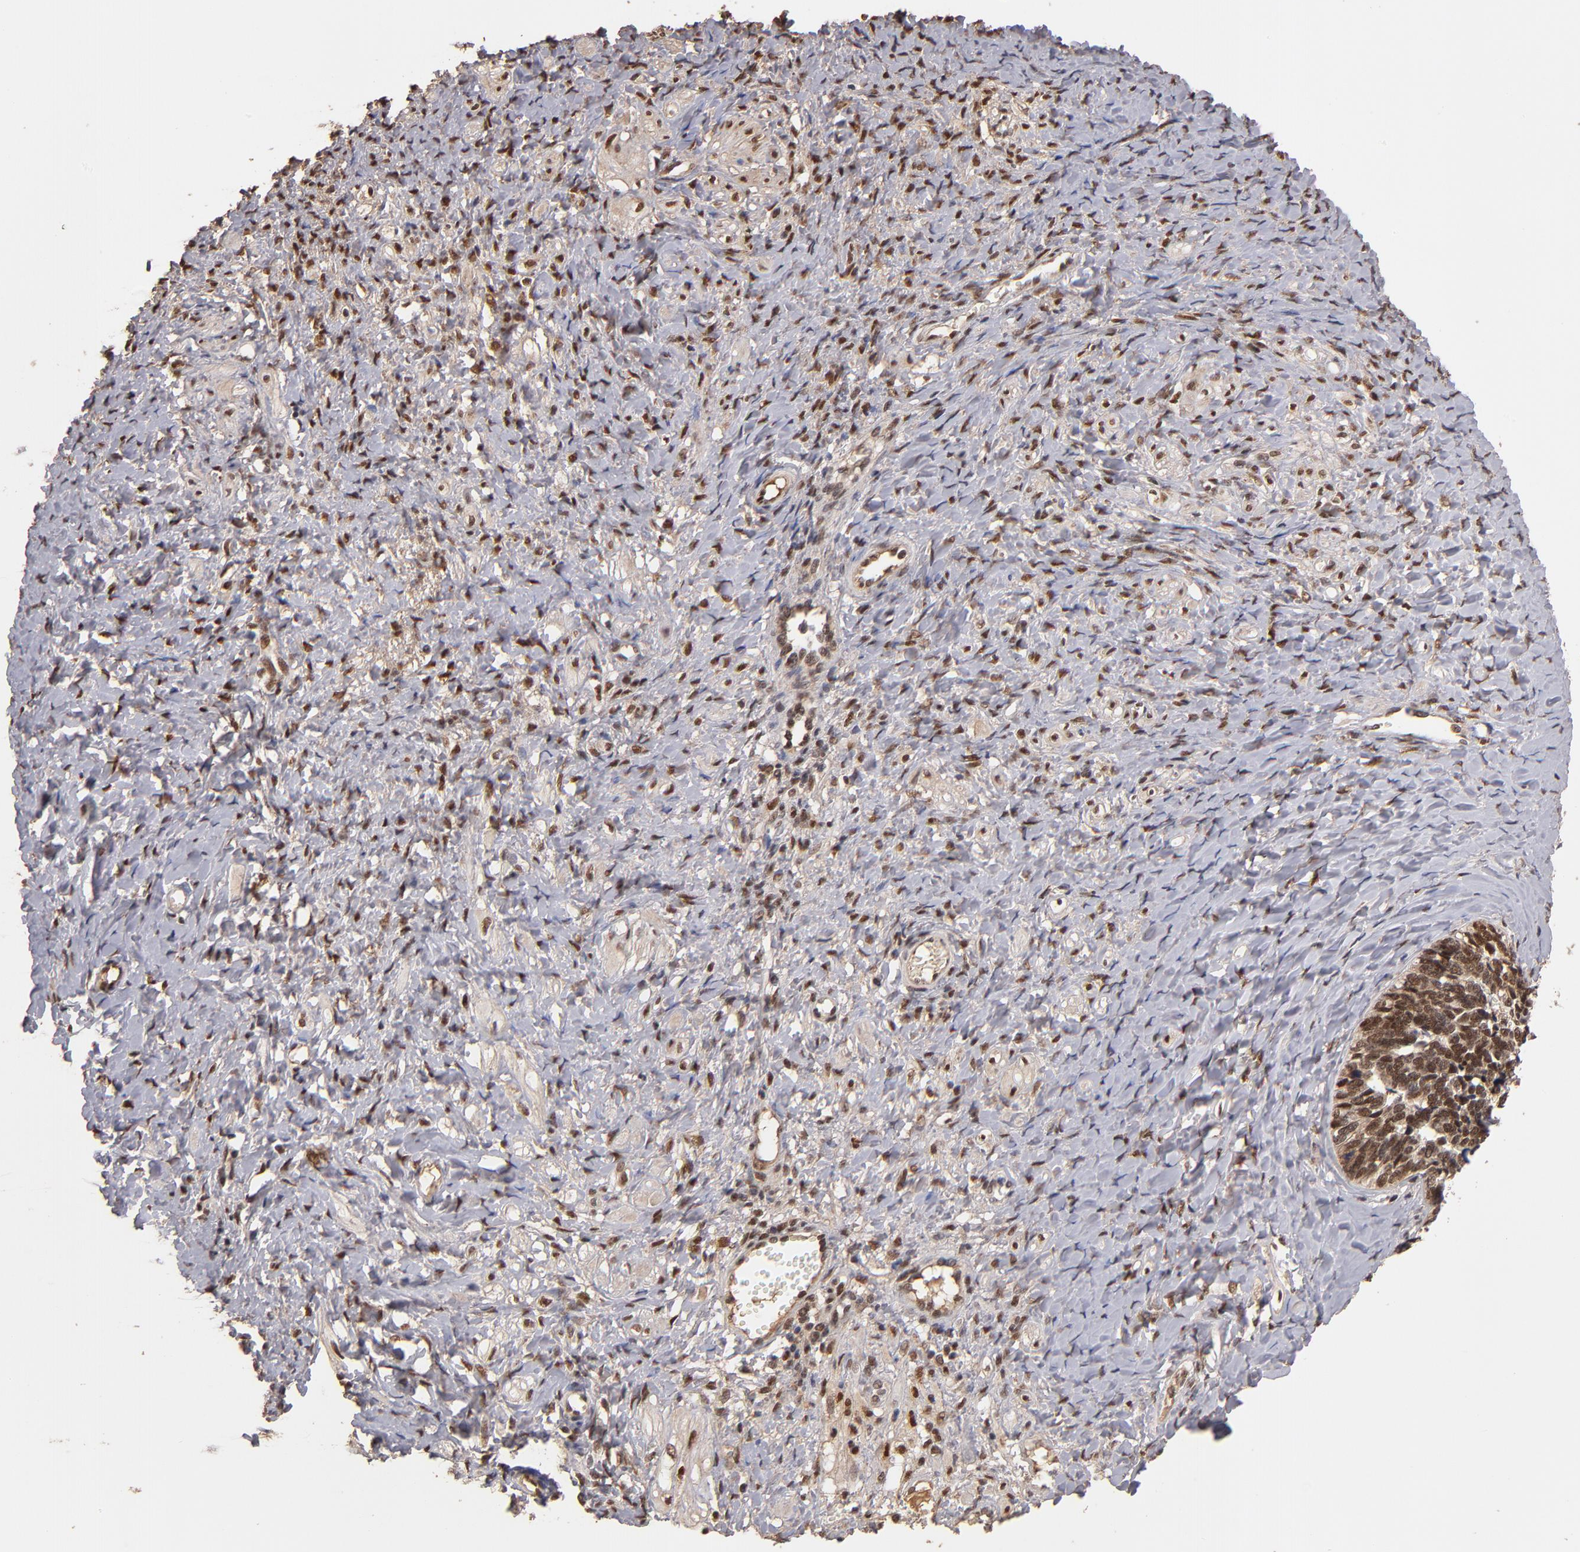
{"staining": {"intensity": "strong", "quantity": ">75%", "location": "cytoplasmic/membranous,nuclear"}, "tissue": "ovarian cancer", "cell_type": "Tumor cells", "image_type": "cancer", "snomed": [{"axis": "morphology", "description": "Cystadenocarcinoma, serous, NOS"}, {"axis": "topography", "description": "Ovary"}], "caption": "DAB (3,3'-diaminobenzidine) immunohistochemical staining of ovarian cancer (serous cystadenocarcinoma) reveals strong cytoplasmic/membranous and nuclear protein staining in approximately >75% of tumor cells.", "gene": "EAPP", "patient": {"sex": "female", "age": 77}}